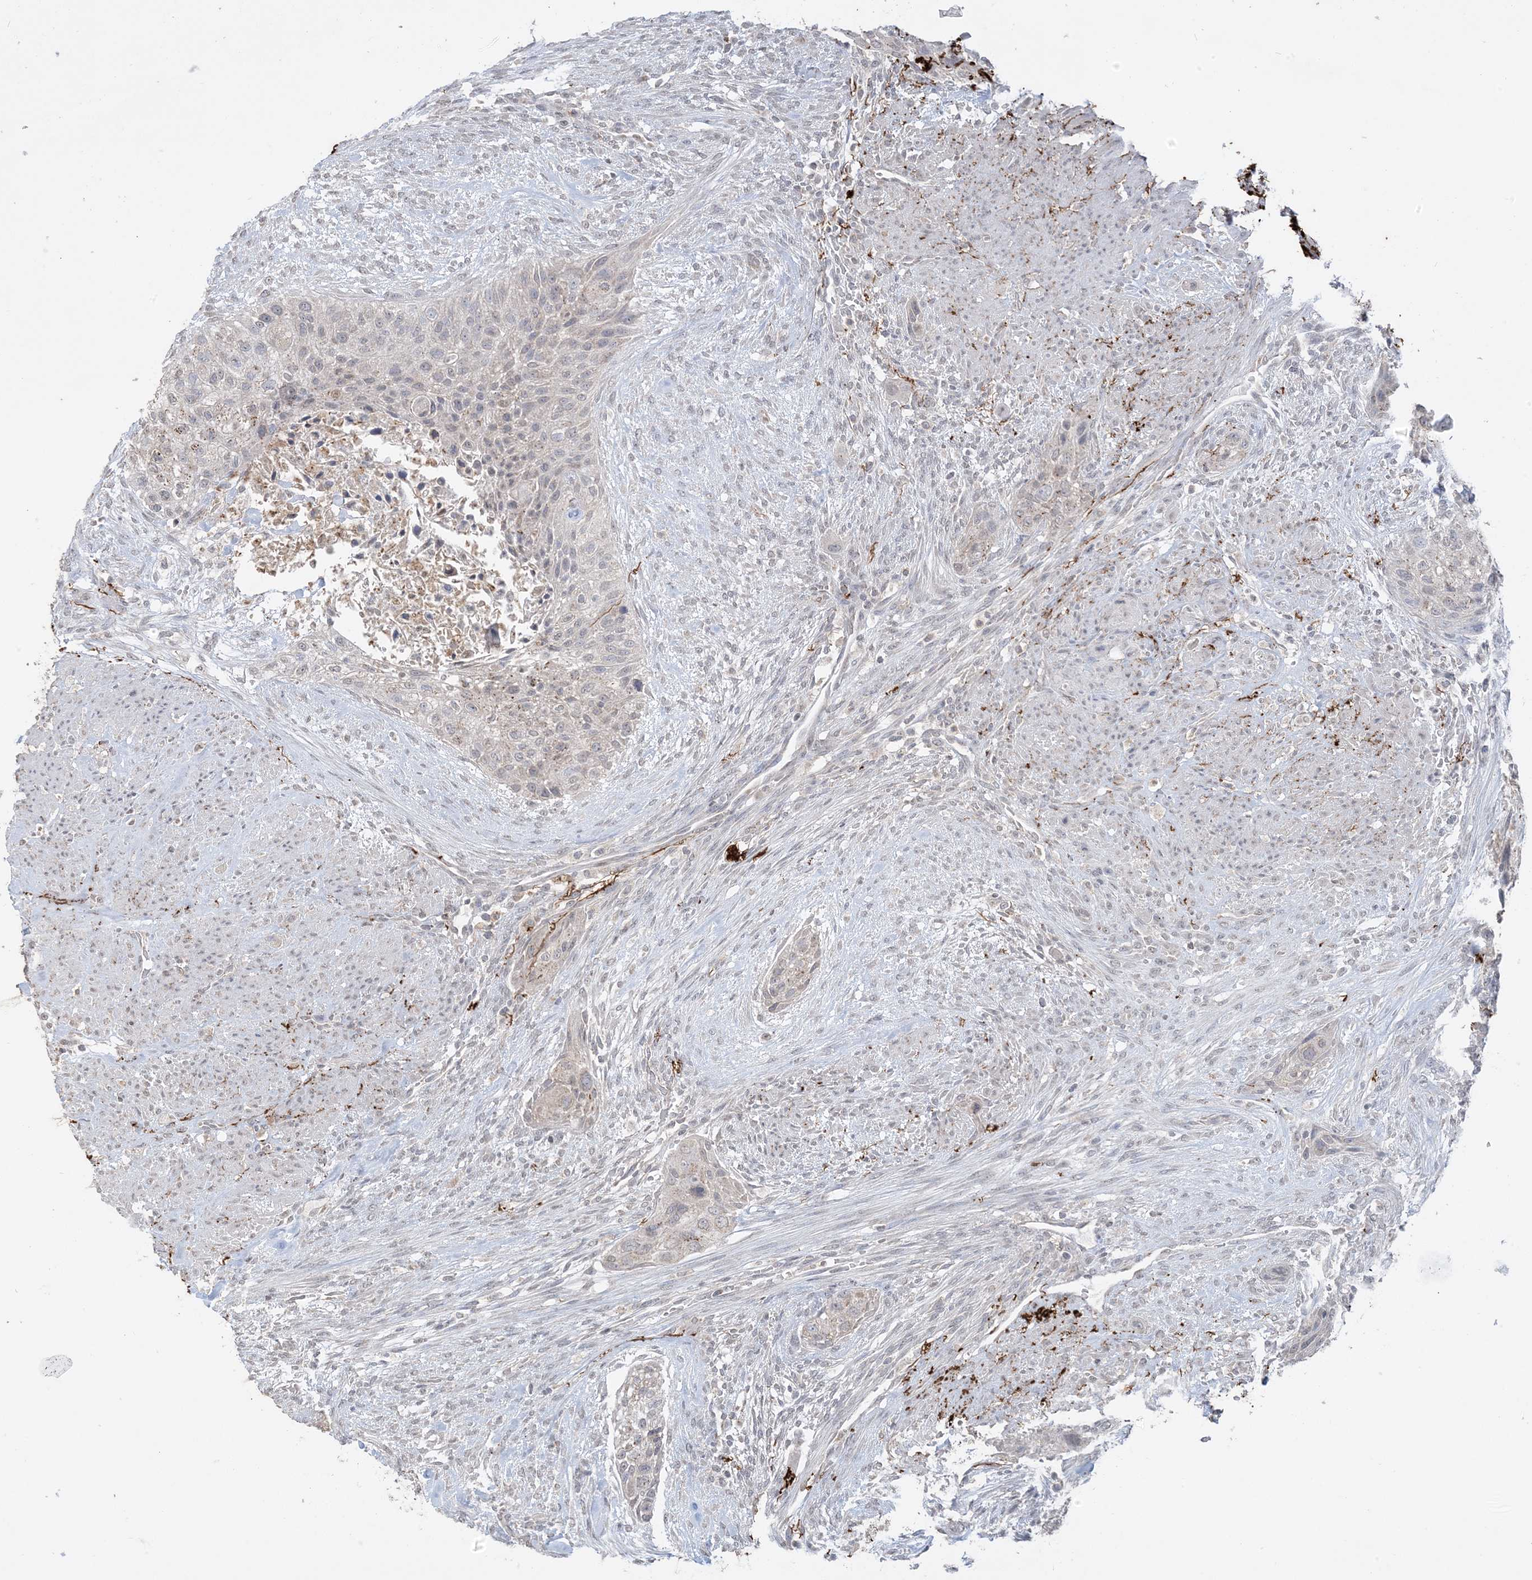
{"staining": {"intensity": "negative", "quantity": "none", "location": "none"}, "tissue": "urothelial cancer", "cell_type": "Tumor cells", "image_type": "cancer", "snomed": [{"axis": "morphology", "description": "Urothelial carcinoma, High grade"}, {"axis": "topography", "description": "Urinary bladder"}], "caption": "This image is of urothelial cancer stained with immunohistochemistry (IHC) to label a protein in brown with the nuclei are counter-stained blue. There is no staining in tumor cells.", "gene": "XRN1", "patient": {"sex": "male", "age": 35}}